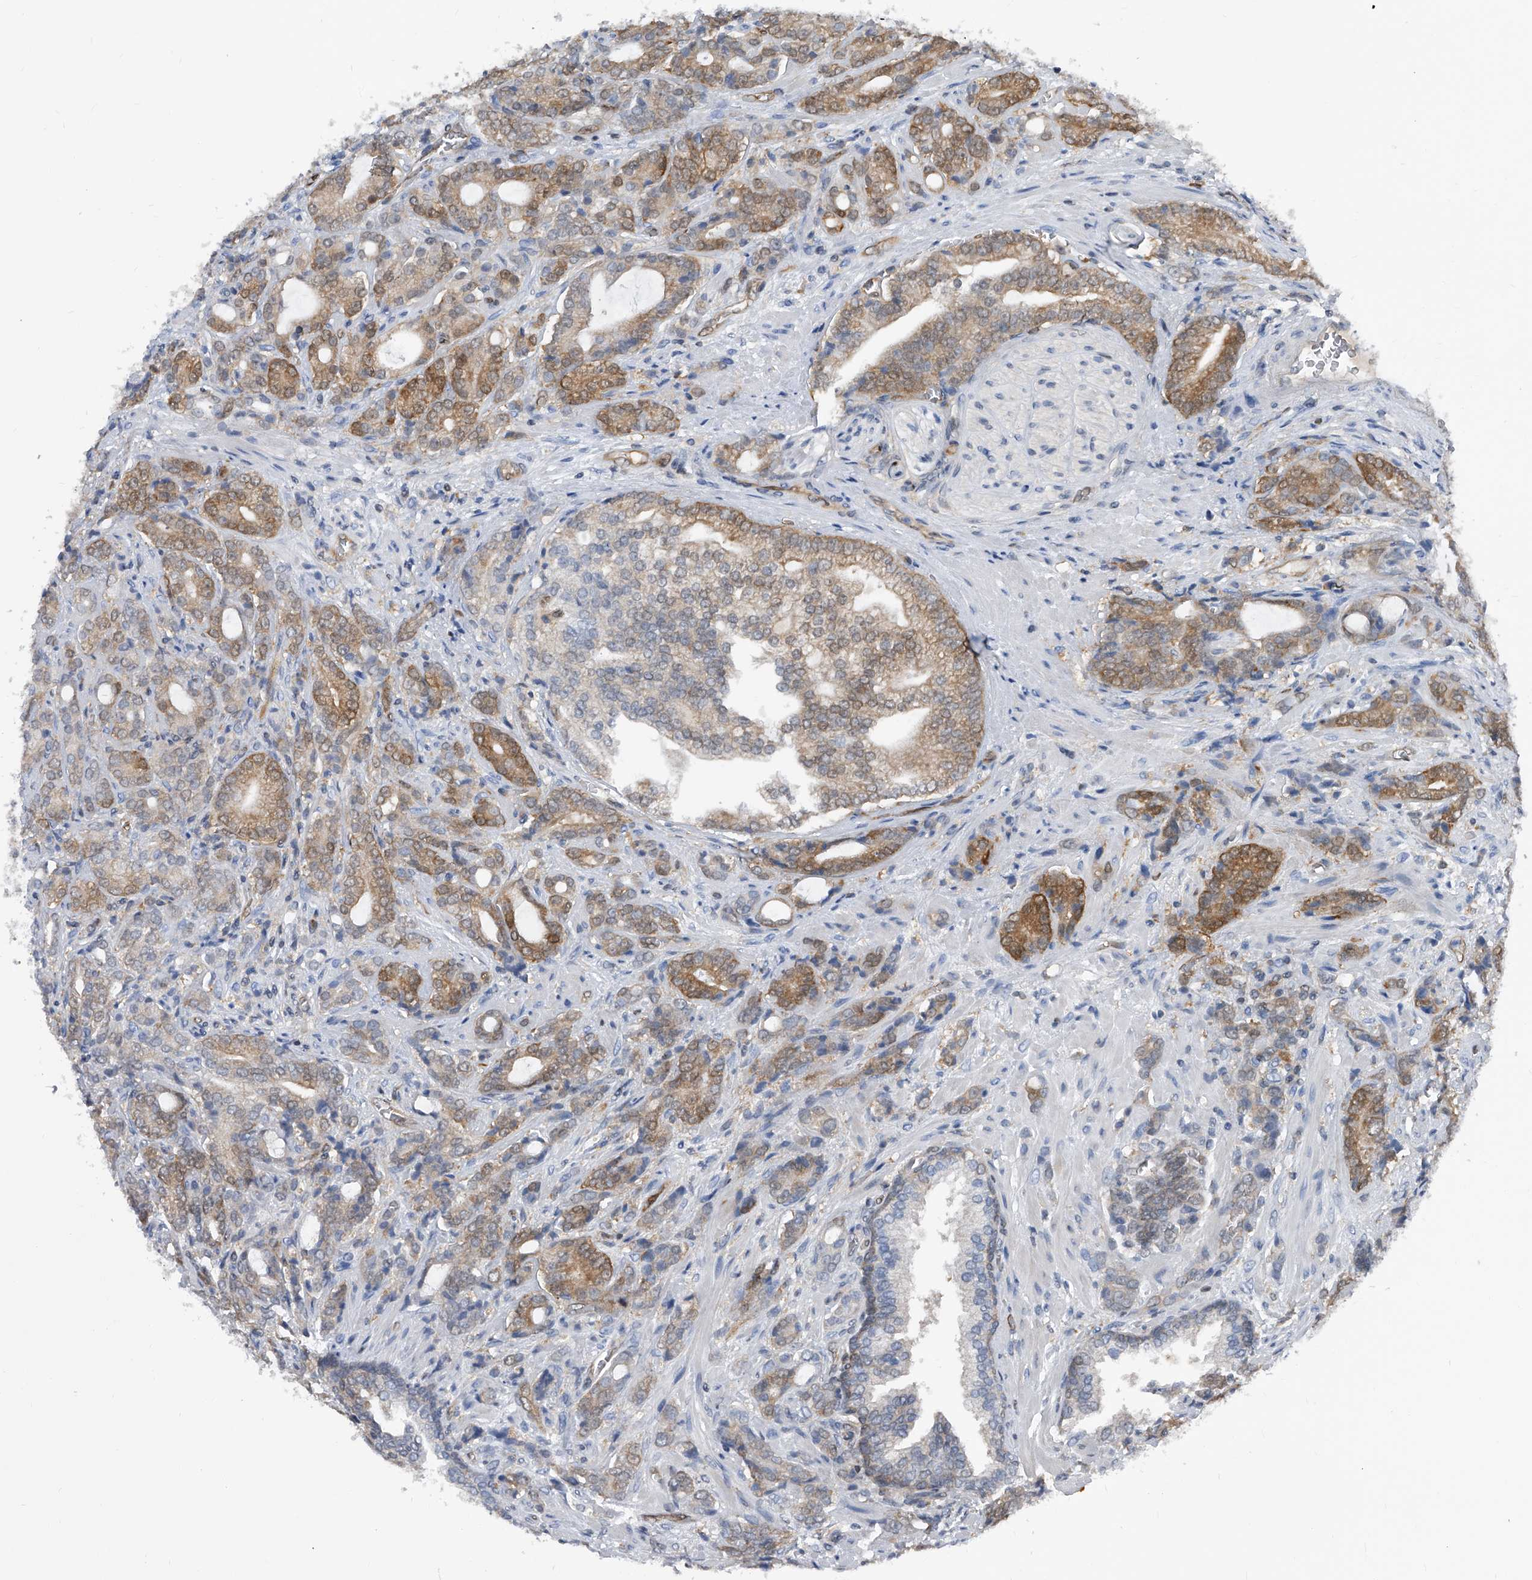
{"staining": {"intensity": "moderate", "quantity": "25%-75%", "location": "cytoplasmic/membranous"}, "tissue": "prostate cancer", "cell_type": "Tumor cells", "image_type": "cancer", "snomed": [{"axis": "morphology", "description": "Adenocarcinoma, High grade"}, {"axis": "topography", "description": "Prostate"}], "caption": "Immunohistochemistry (IHC) staining of high-grade adenocarcinoma (prostate), which exhibits medium levels of moderate cytoplasmic/membranous staining in about 25%-75% of tumor cells indicating moderate cytoplasmic/membranous protein expression. The staining was performed using DAB (brown) for protein detection and nuclei were counterstained in hematoxylin (blue).", "gene": "MAP2K6", "patient": {"sex": "male", "age": 57}}